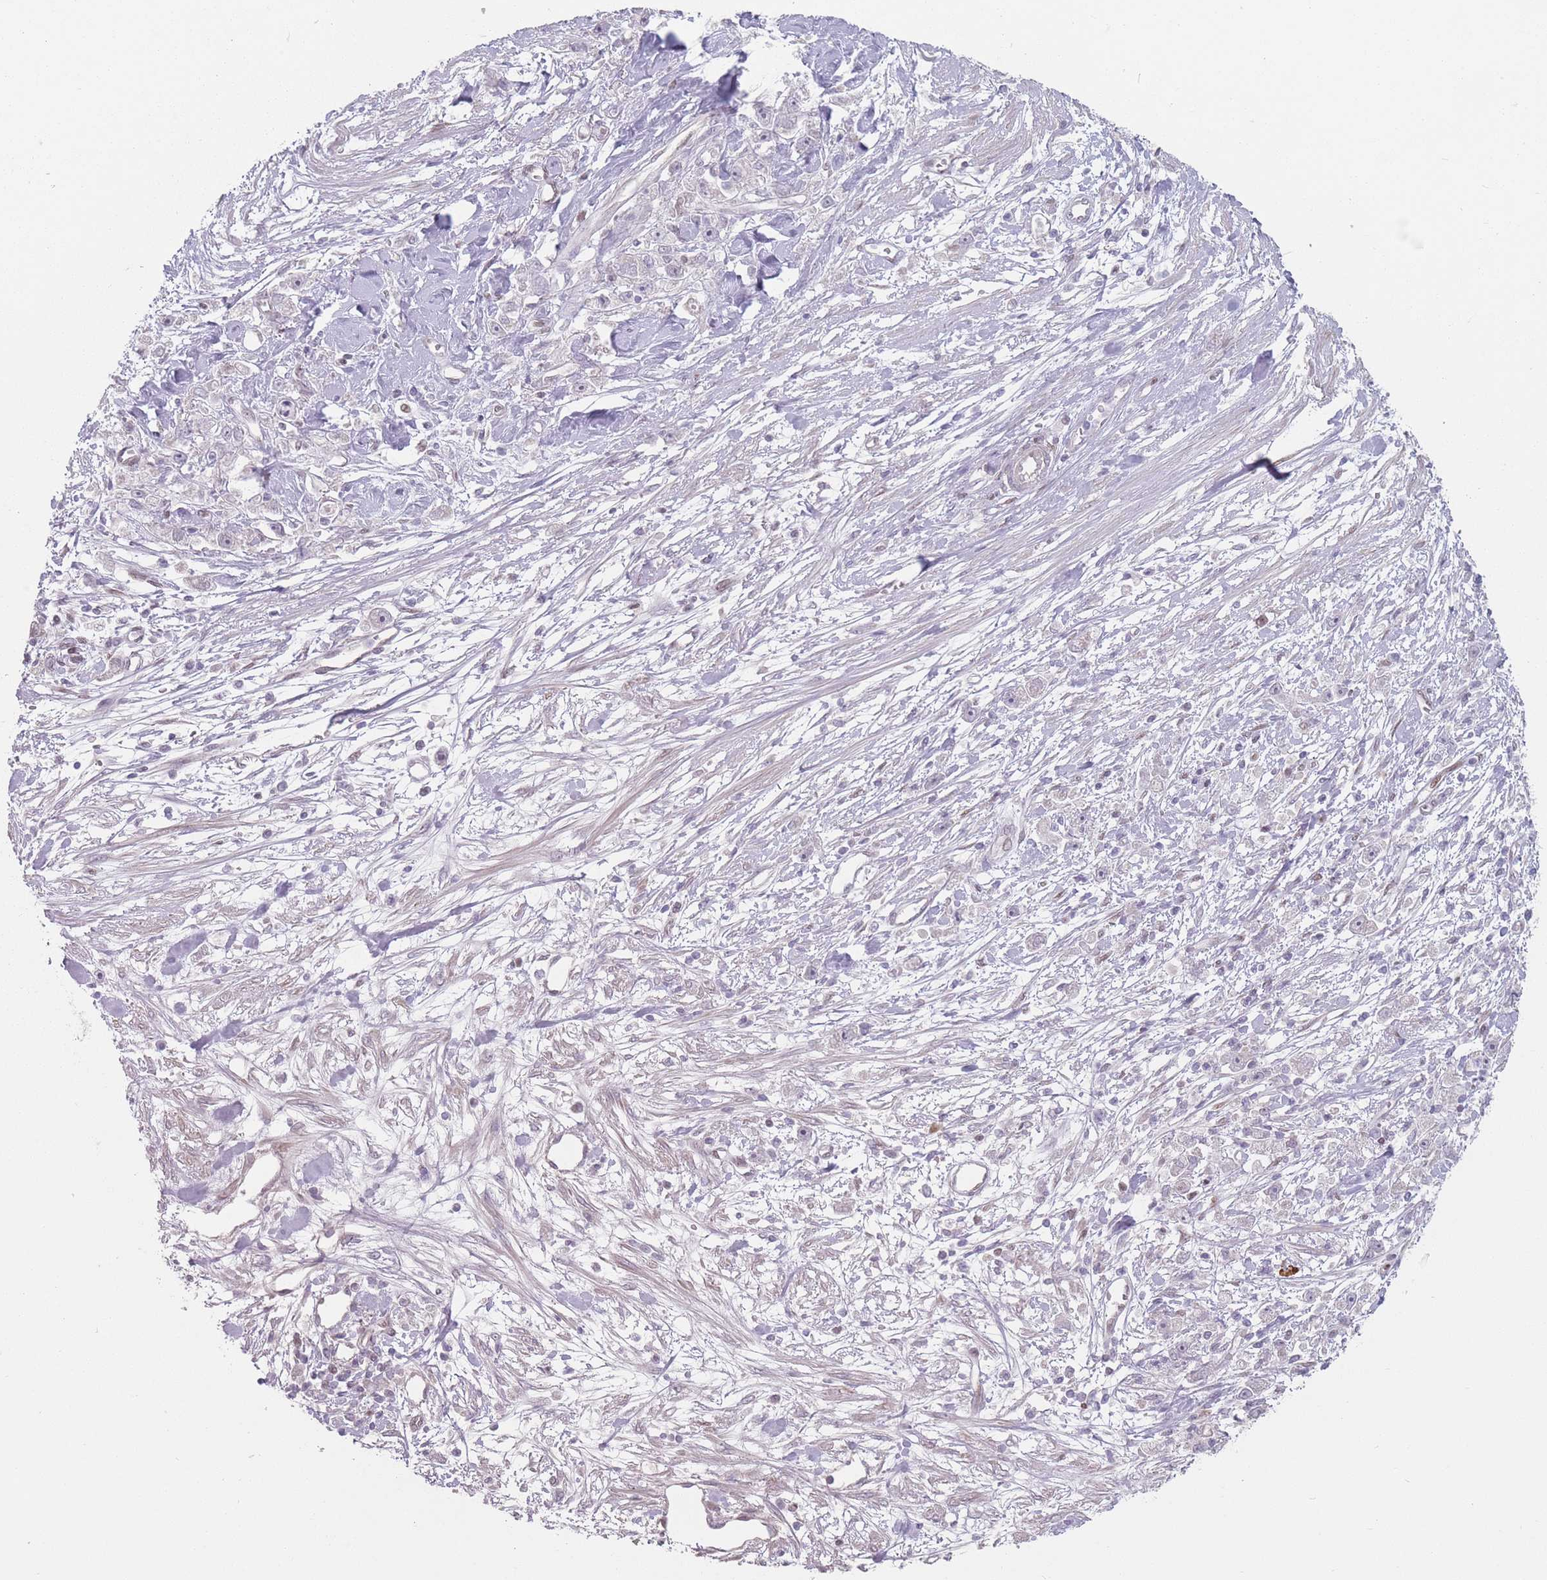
{"staining": {"intensity": "negative", "quantity": "none", "location": "none"}, "tissue": "stomach cancer", "cell_type": "Tumor cells", "image_type": "cancer", "snomed": [{"axis": "morphology", "description": "Adenocarcinoma, NOS"}, {"axis": "topography", "description": "Stomach"}], "caption": "Immunohistochemistry photomicrograph of human stomach adenocarcinoma stained for a protein (brown), which exhibits no expression in tumor cells. The staining is performed using DAB (3,3'-diaminobenzidine) brown chromogen with nuclei counter-stained in using hematoxylin.", "gene": "SH3BGRL2", "patient": {"sex": "female", "age": 59}}